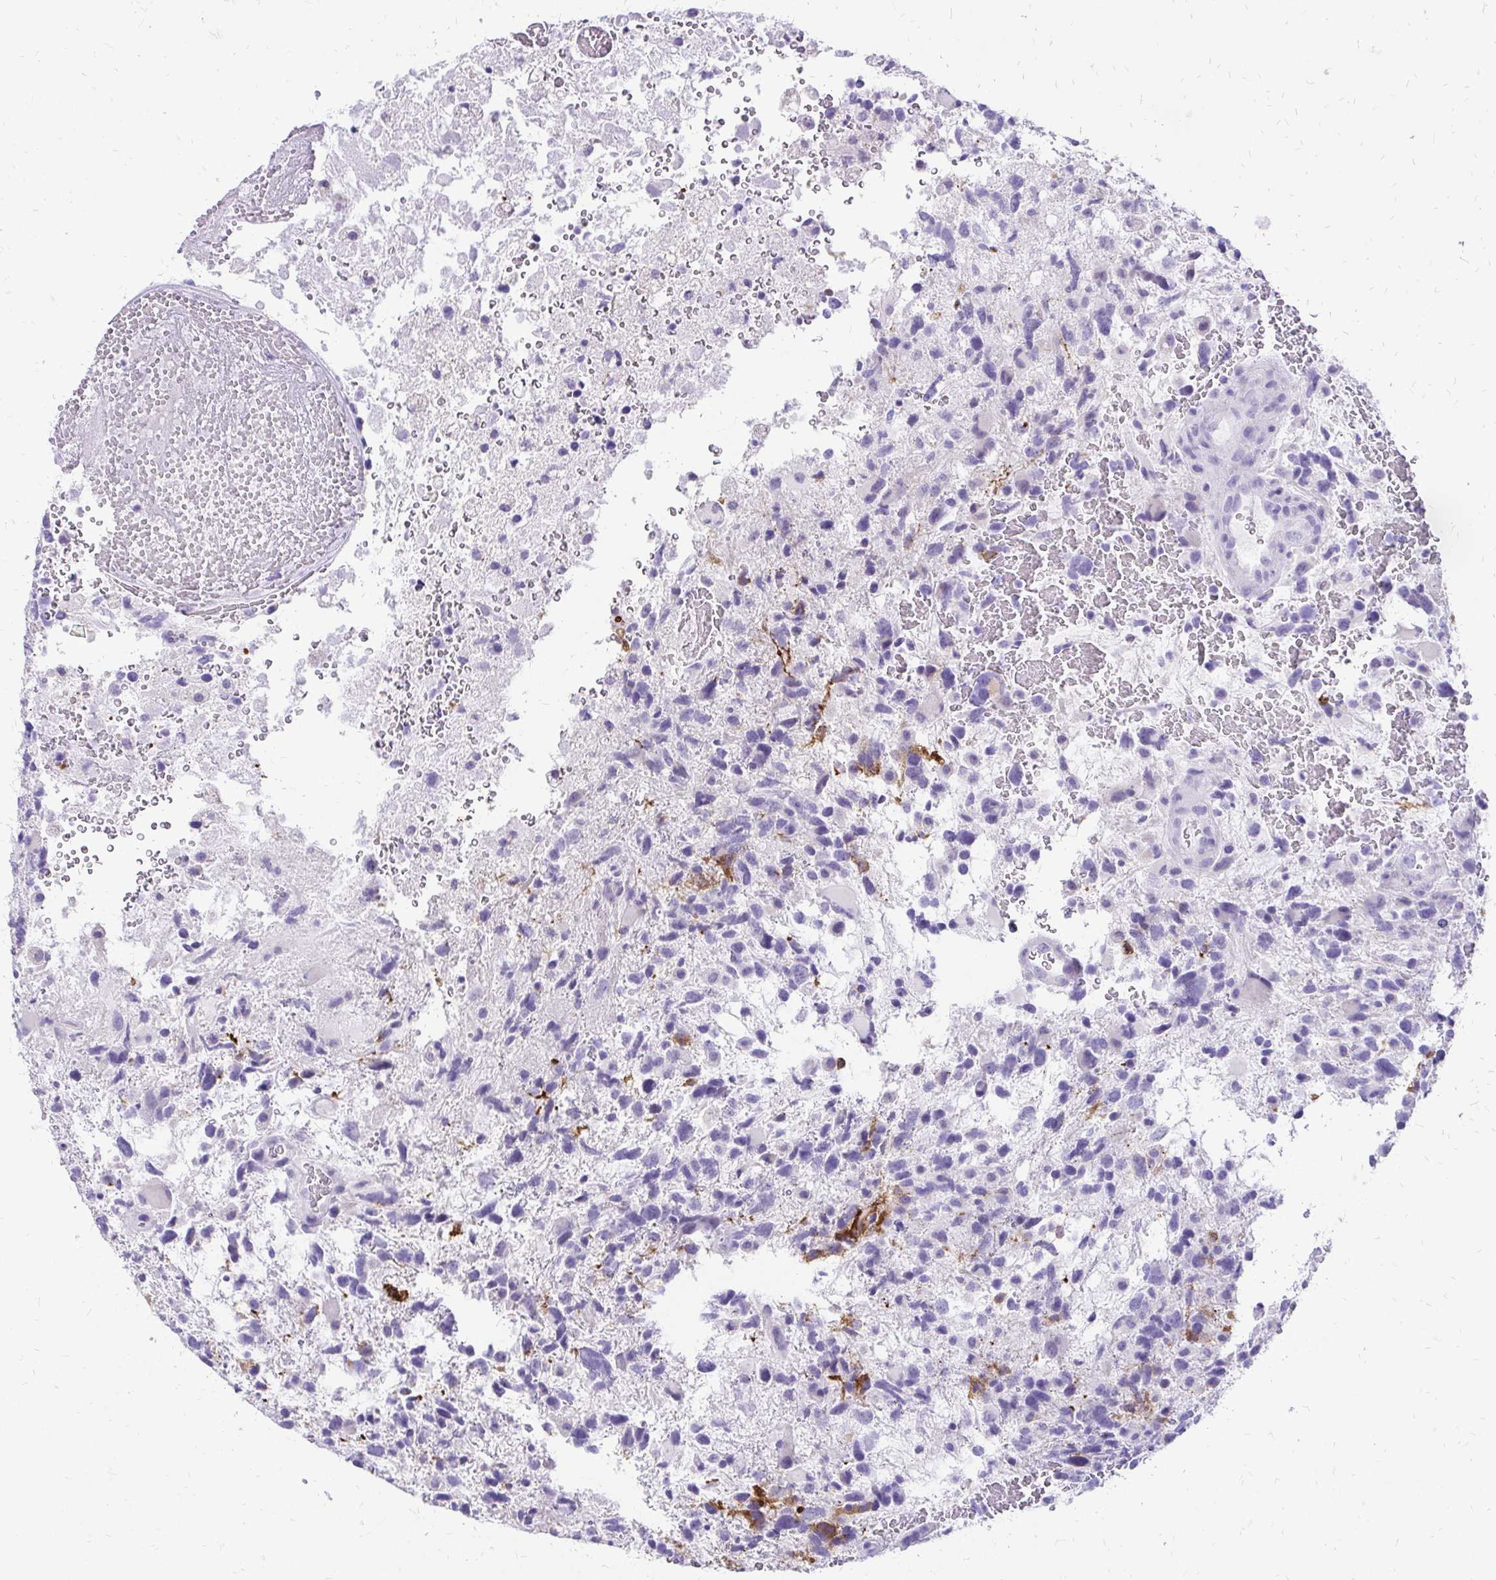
{"staining": {"intensity": "negative", "quantity": "none", "location": "none"}, "tissue": "glioma", "cell_type": "Tumor cells", "image_type": "cancer", "snomed": [{"axis": "morphology", "description": "Glioma, malignant, High grade"}, {"axis": "topography", "description": "Brain"}], "caption": "Immunohistochemistry micrograph of glioma stained for a protein (brown), which demonstrates no expression in tumor cells.", "gene": "SLC32A1", "patient": {"sex": "female", "age": 71}}